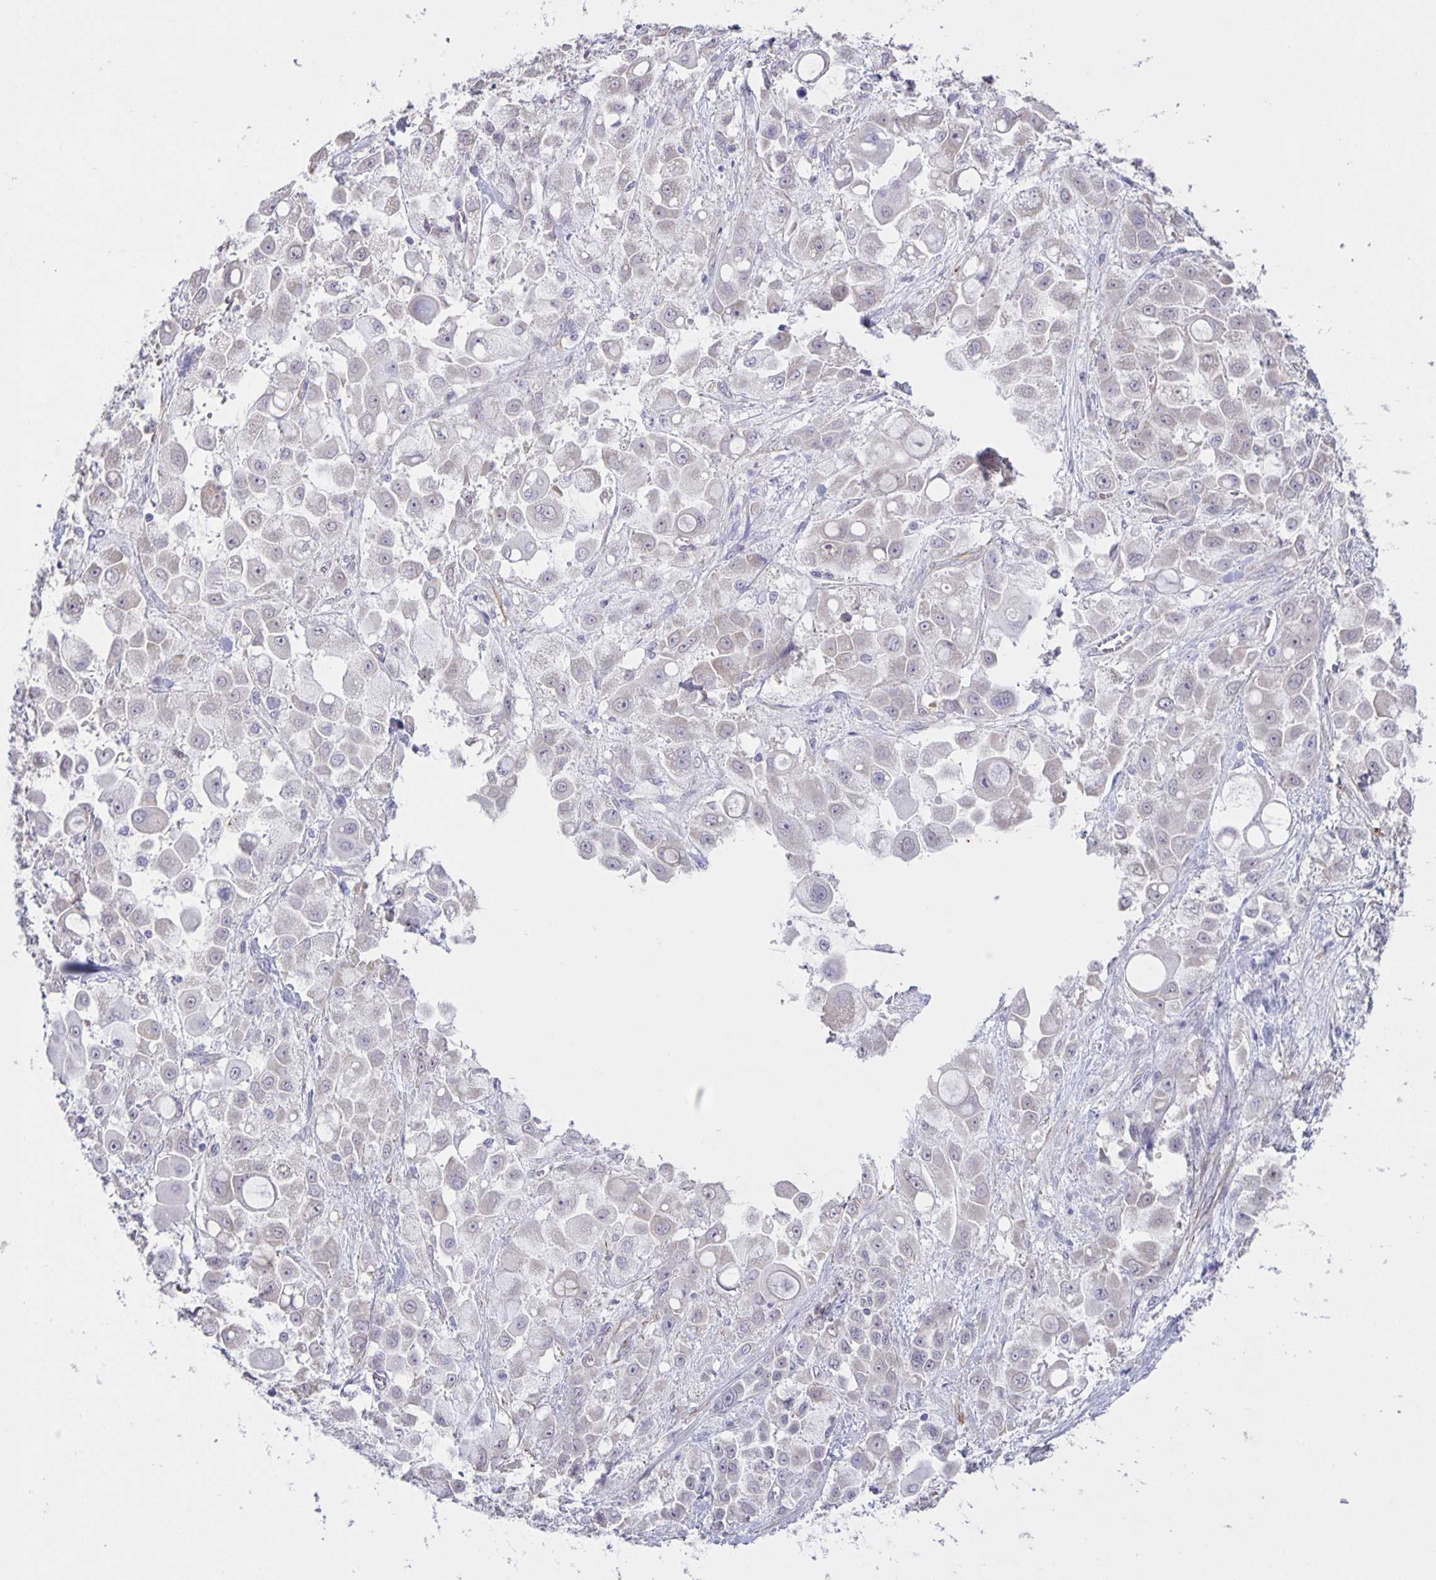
{"staining": {"intensity": "negative", "quantity": "none", "location": "none"}, "tissue": "stomach cancer", "cell_type": "Tumor cells", "image_type": "cancer", "snomed": [{"axis": "morphology", "description": "Adenocarcinoma, NOS"}, {"axis": "topography", "description": "Stomach"}], "caption": "Tumor cells are negative for protein expression in human stomach cancer.", "gene": "SRCIN1", "patient": {"sex": "female", "age": 76}}